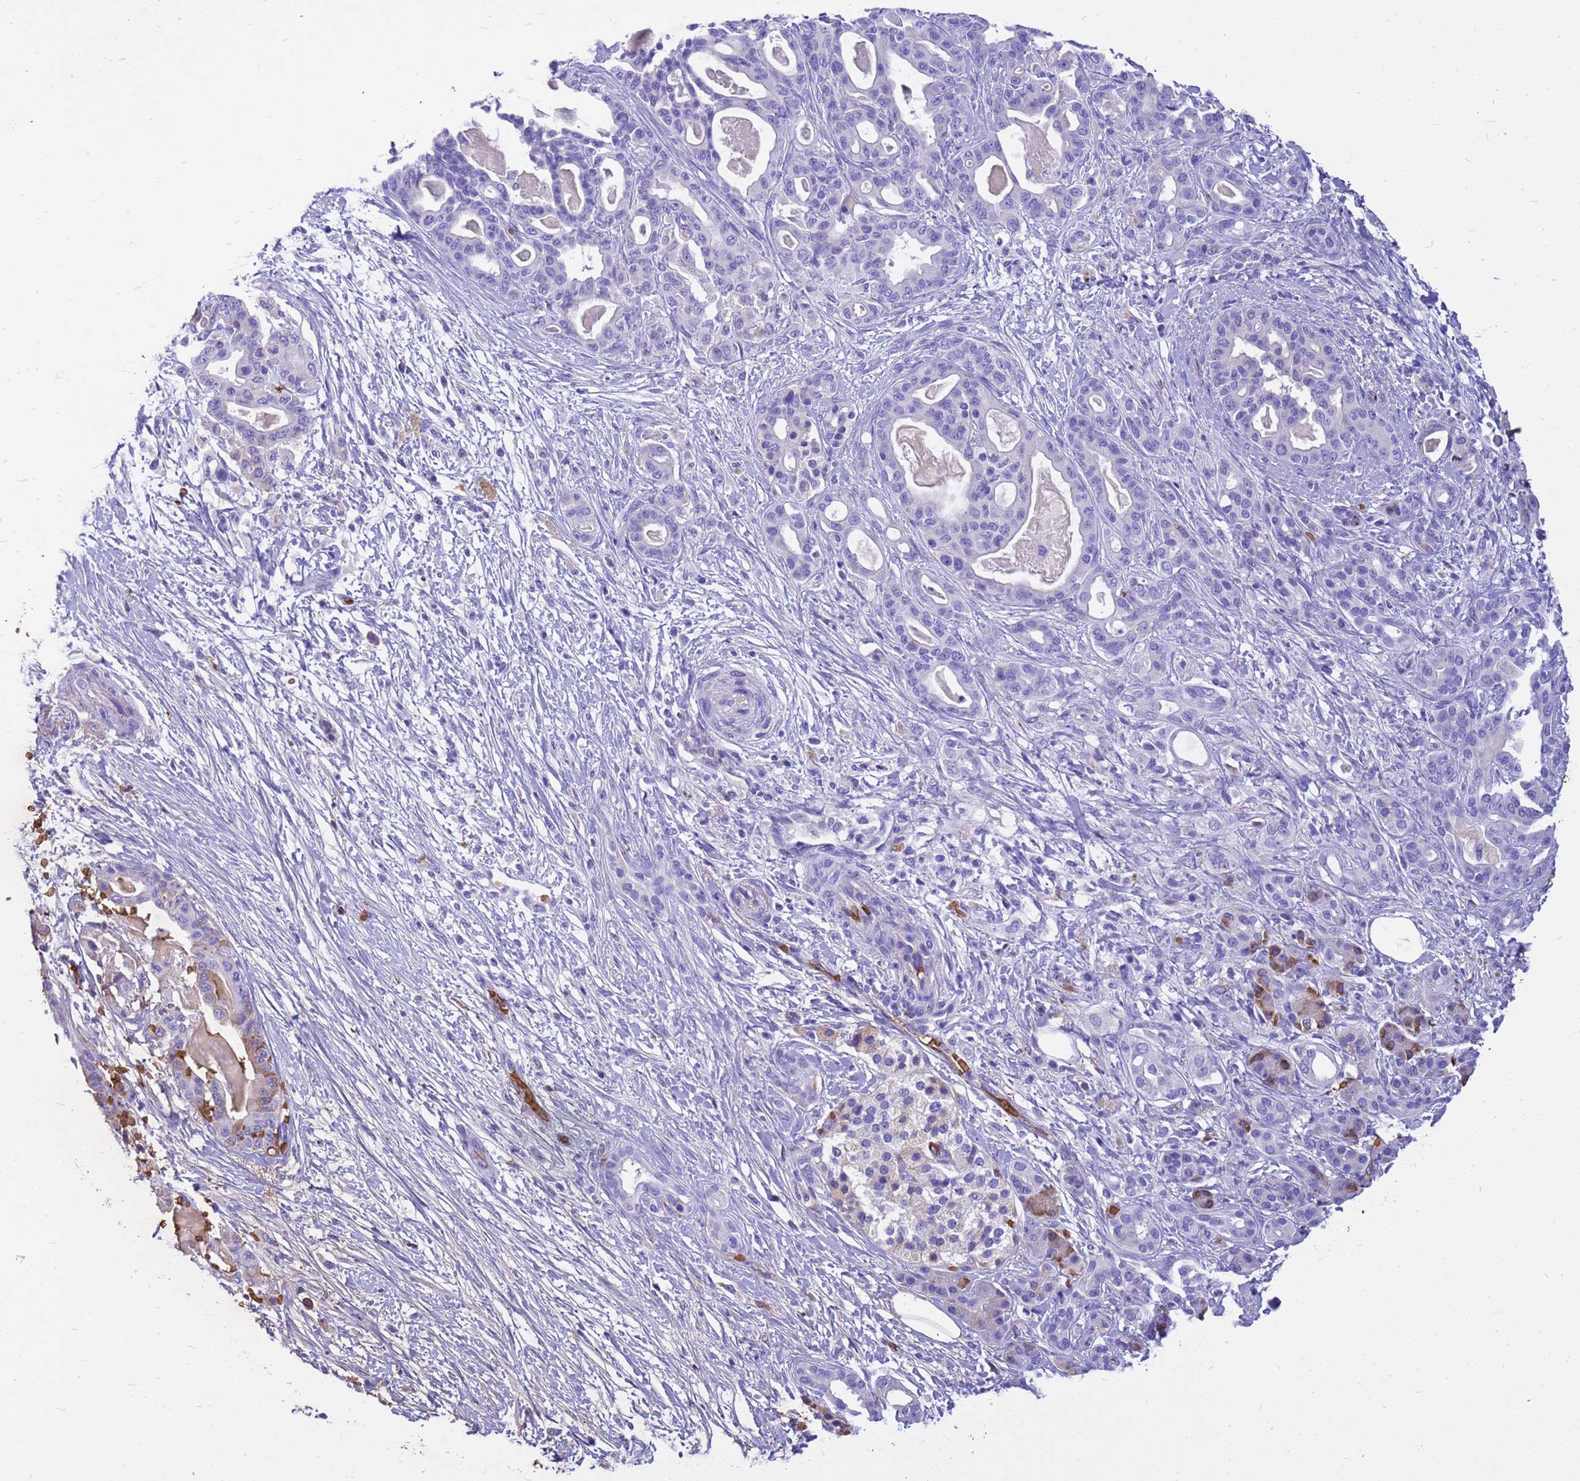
{"staining": {"intensity": "negative", "quantity": "none", "location": "none"}, "tissue": "pancreatic cancer", "cell_type": "Tumor cells", "image_type": "cancer", "snomed": [{"axis": "morphology", "description": "Adenocarcinoma, NOS"}, {"axis": "topography", "description": "Pancreas"}], "caption": "There is no significant staining in tumor cells of adenocarcinoma (pancreatic). The staining is performed using DAB brown chromogen with nuclei counter-stained in using hematoxylin.", "gene": "HBA2", "patient": {"sex": "male", "age": 63}}